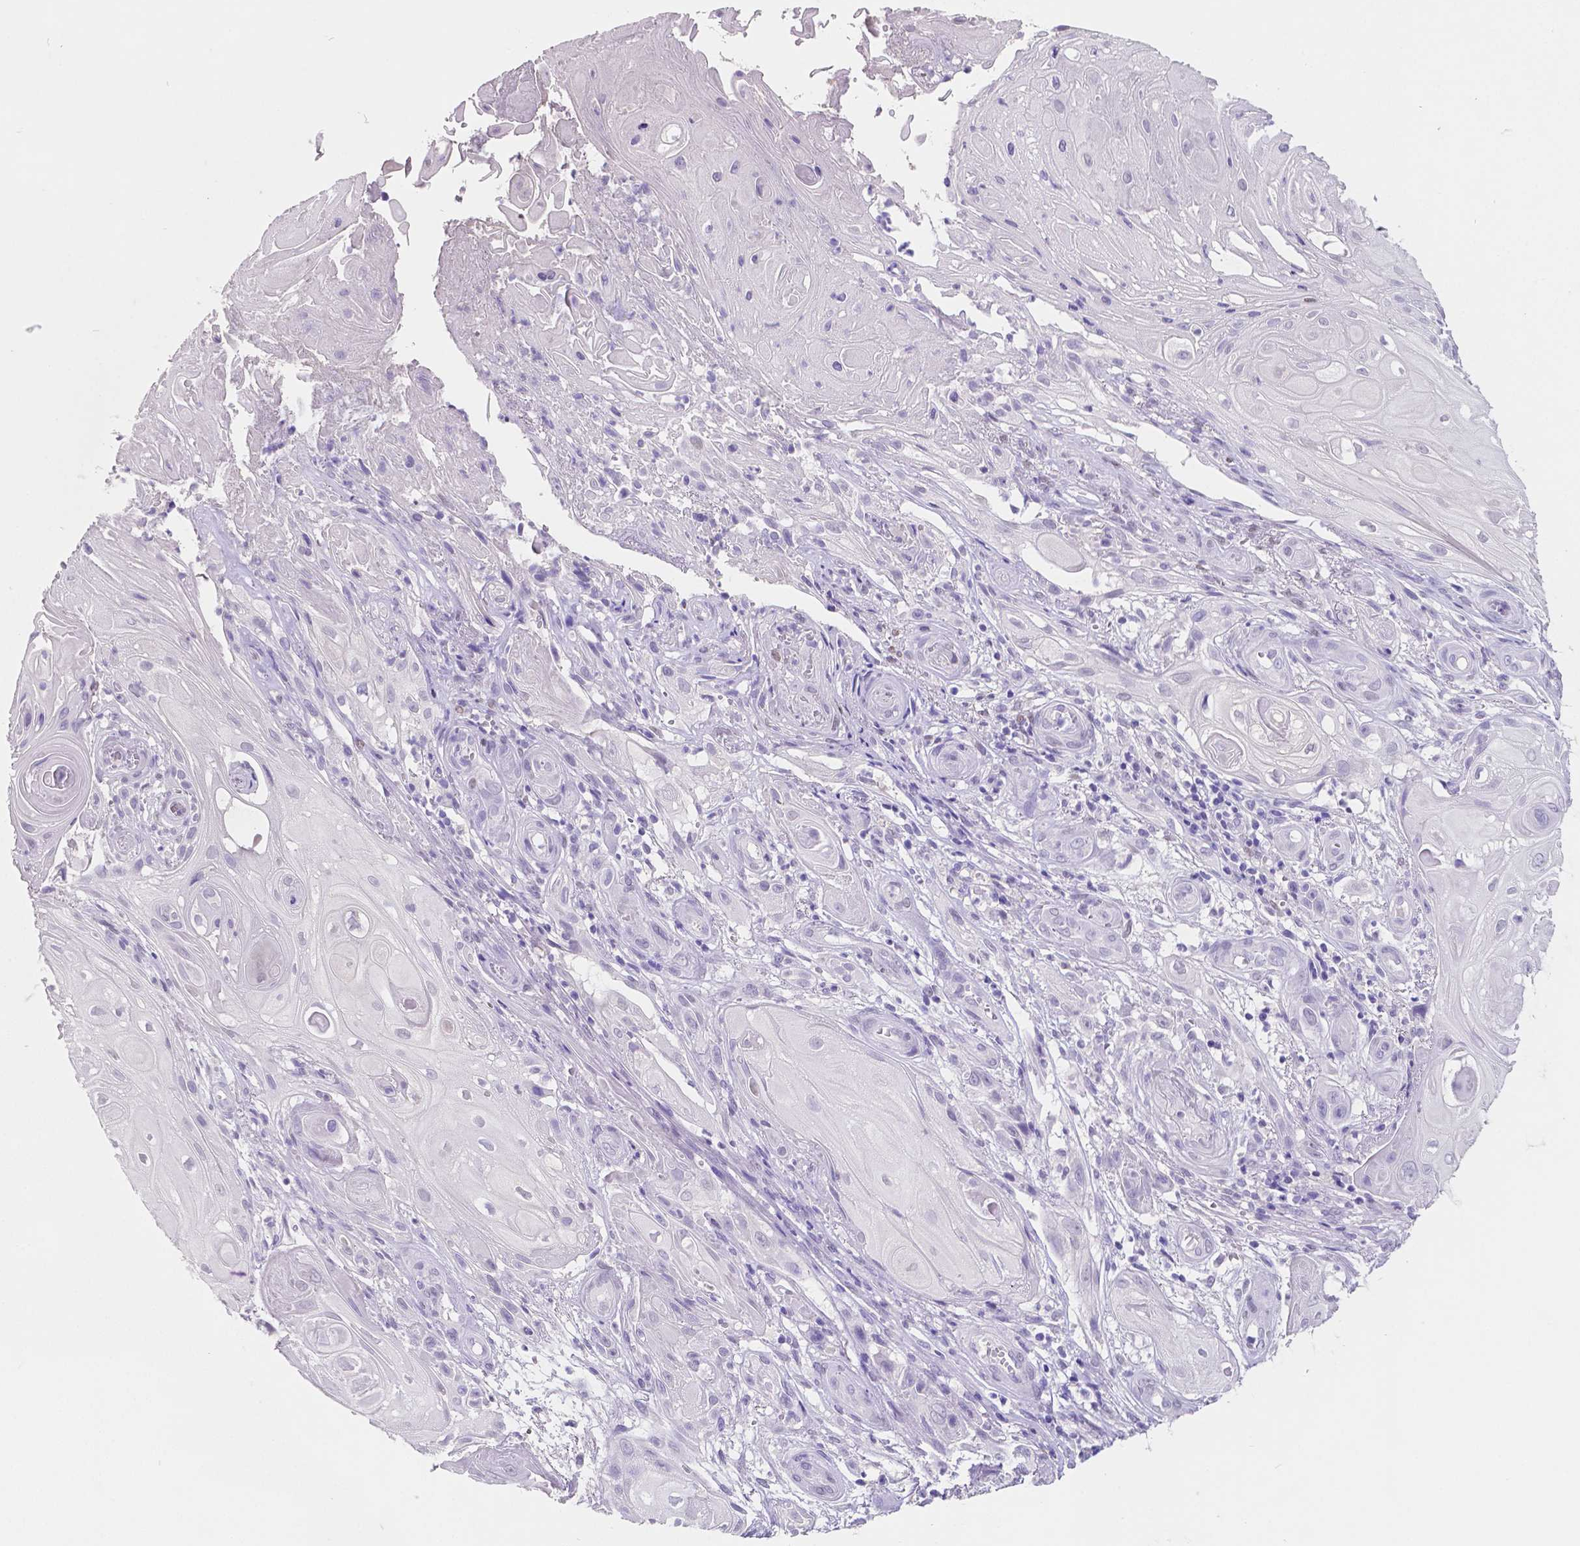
{"staining": {"intensity": "negative", "quantity": "none", "location": "none"}, "tissue": "skin cancer", "cell_type": "Tumor cells", "image_type": "cancer", "snomed": [{"axis": "morphology", "description": "Squamous cell carcinoma, NOS"}, {"axis": "topography", "description": "Skin"}], "caption": "Immunohistochemistry (IHC) photomicrograph of squamous cell carcinoma (skin) stained for a protein (brown), which shows no staining in tumor cells.", "gene": "SATB2", "patient": {"sex": "male", "age": 62}}